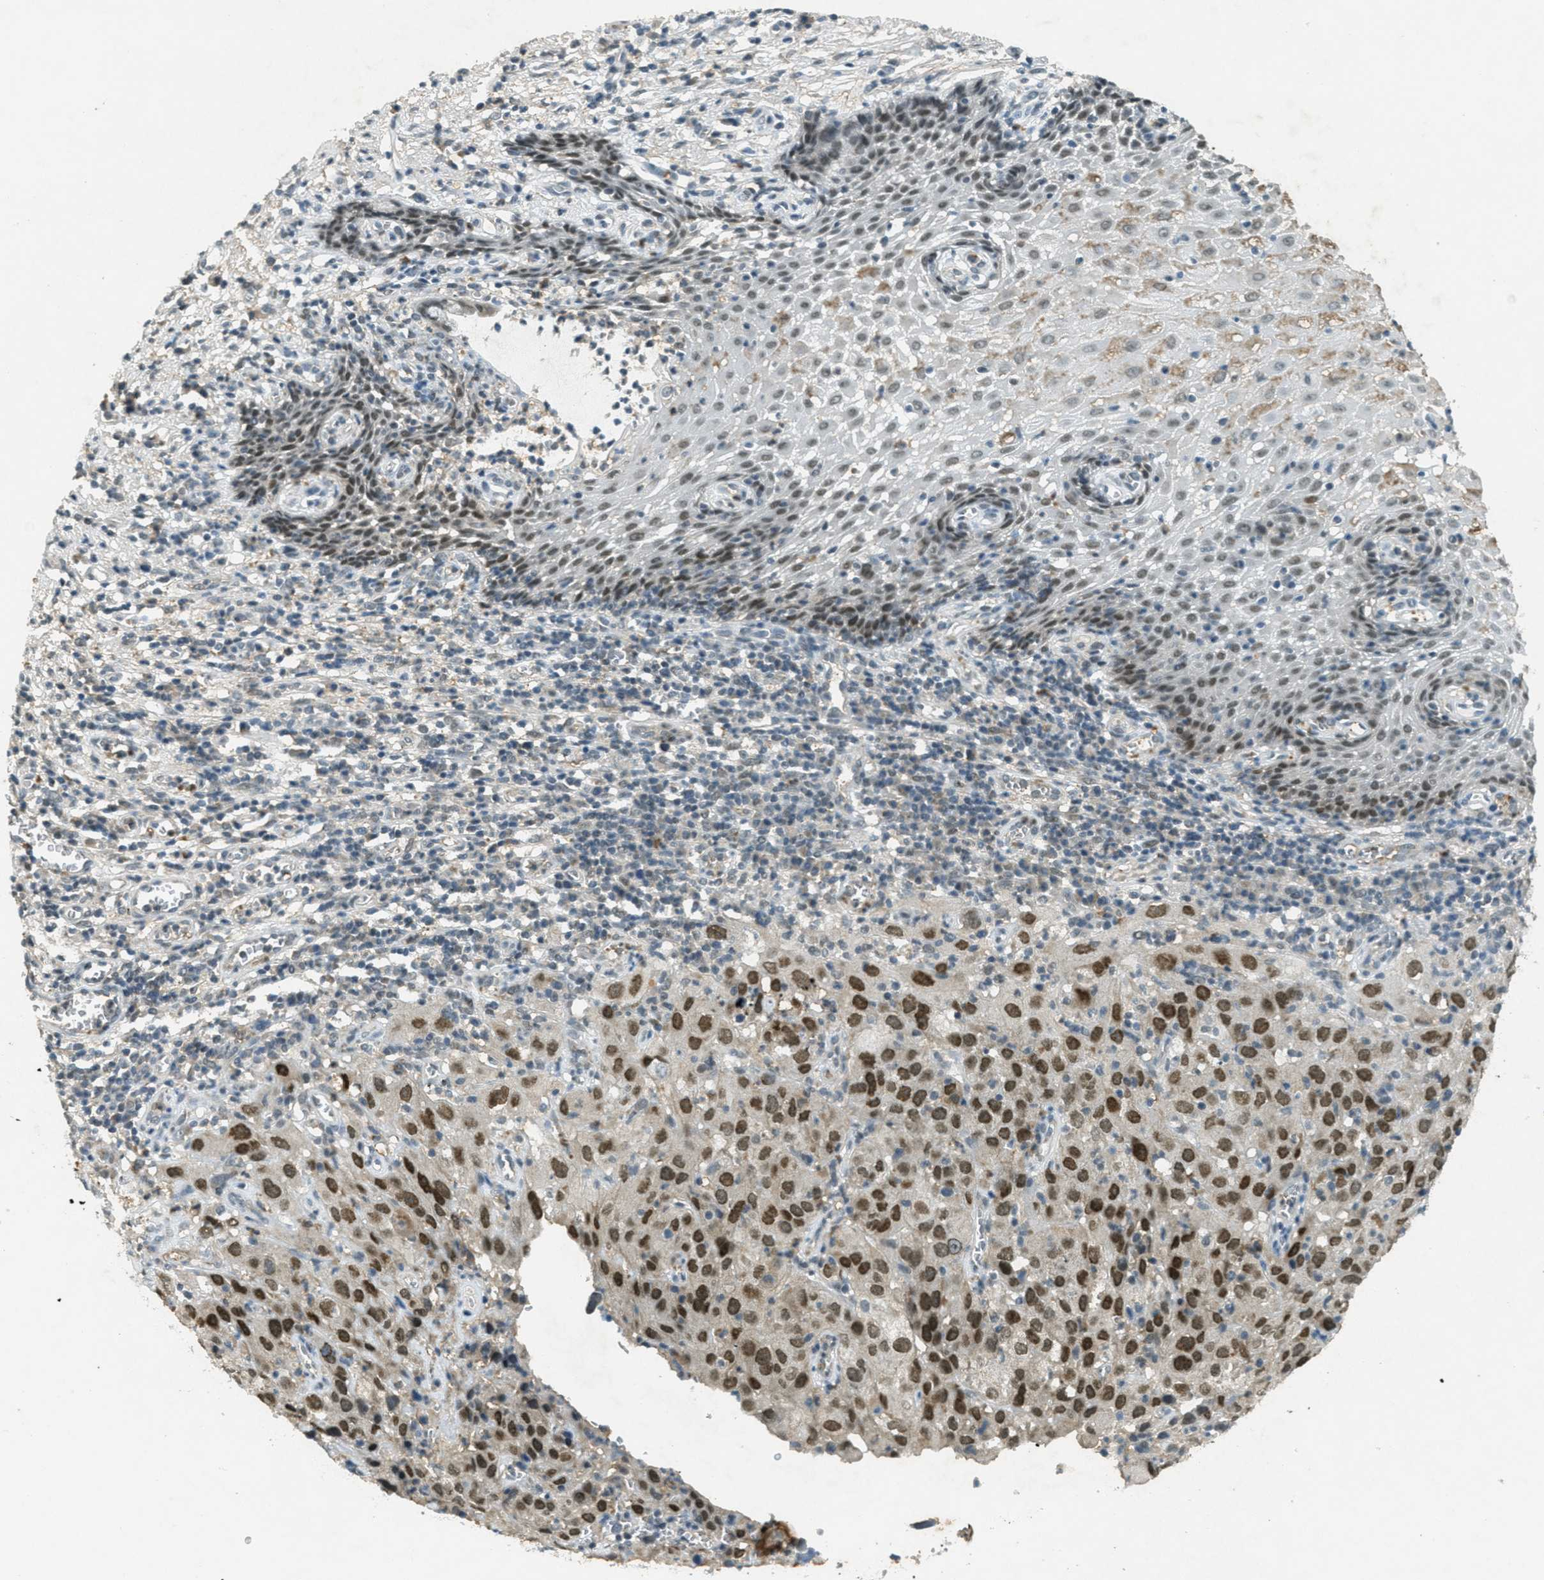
{"staining": {"intensity": "strong", "quantity": "25%-75%", "location": "nuclear"}, "tissue": "cervical cancer", "cell_type": "Tumor cells", "image_type": "cancer", "snomed": [{"axis": "morphology", "description": "Squamous cell carcinoma, NOS"}, {"axis": "topography", "description": "Cervix"}], "caption": "The histopathology image displays a brown stain indicating the presence of a protein in the nuclear of tumor cells in squamous cell carcinoma (cervical).", "gene": "TCF20", "patient": {"sex": "female", "age": 32}}